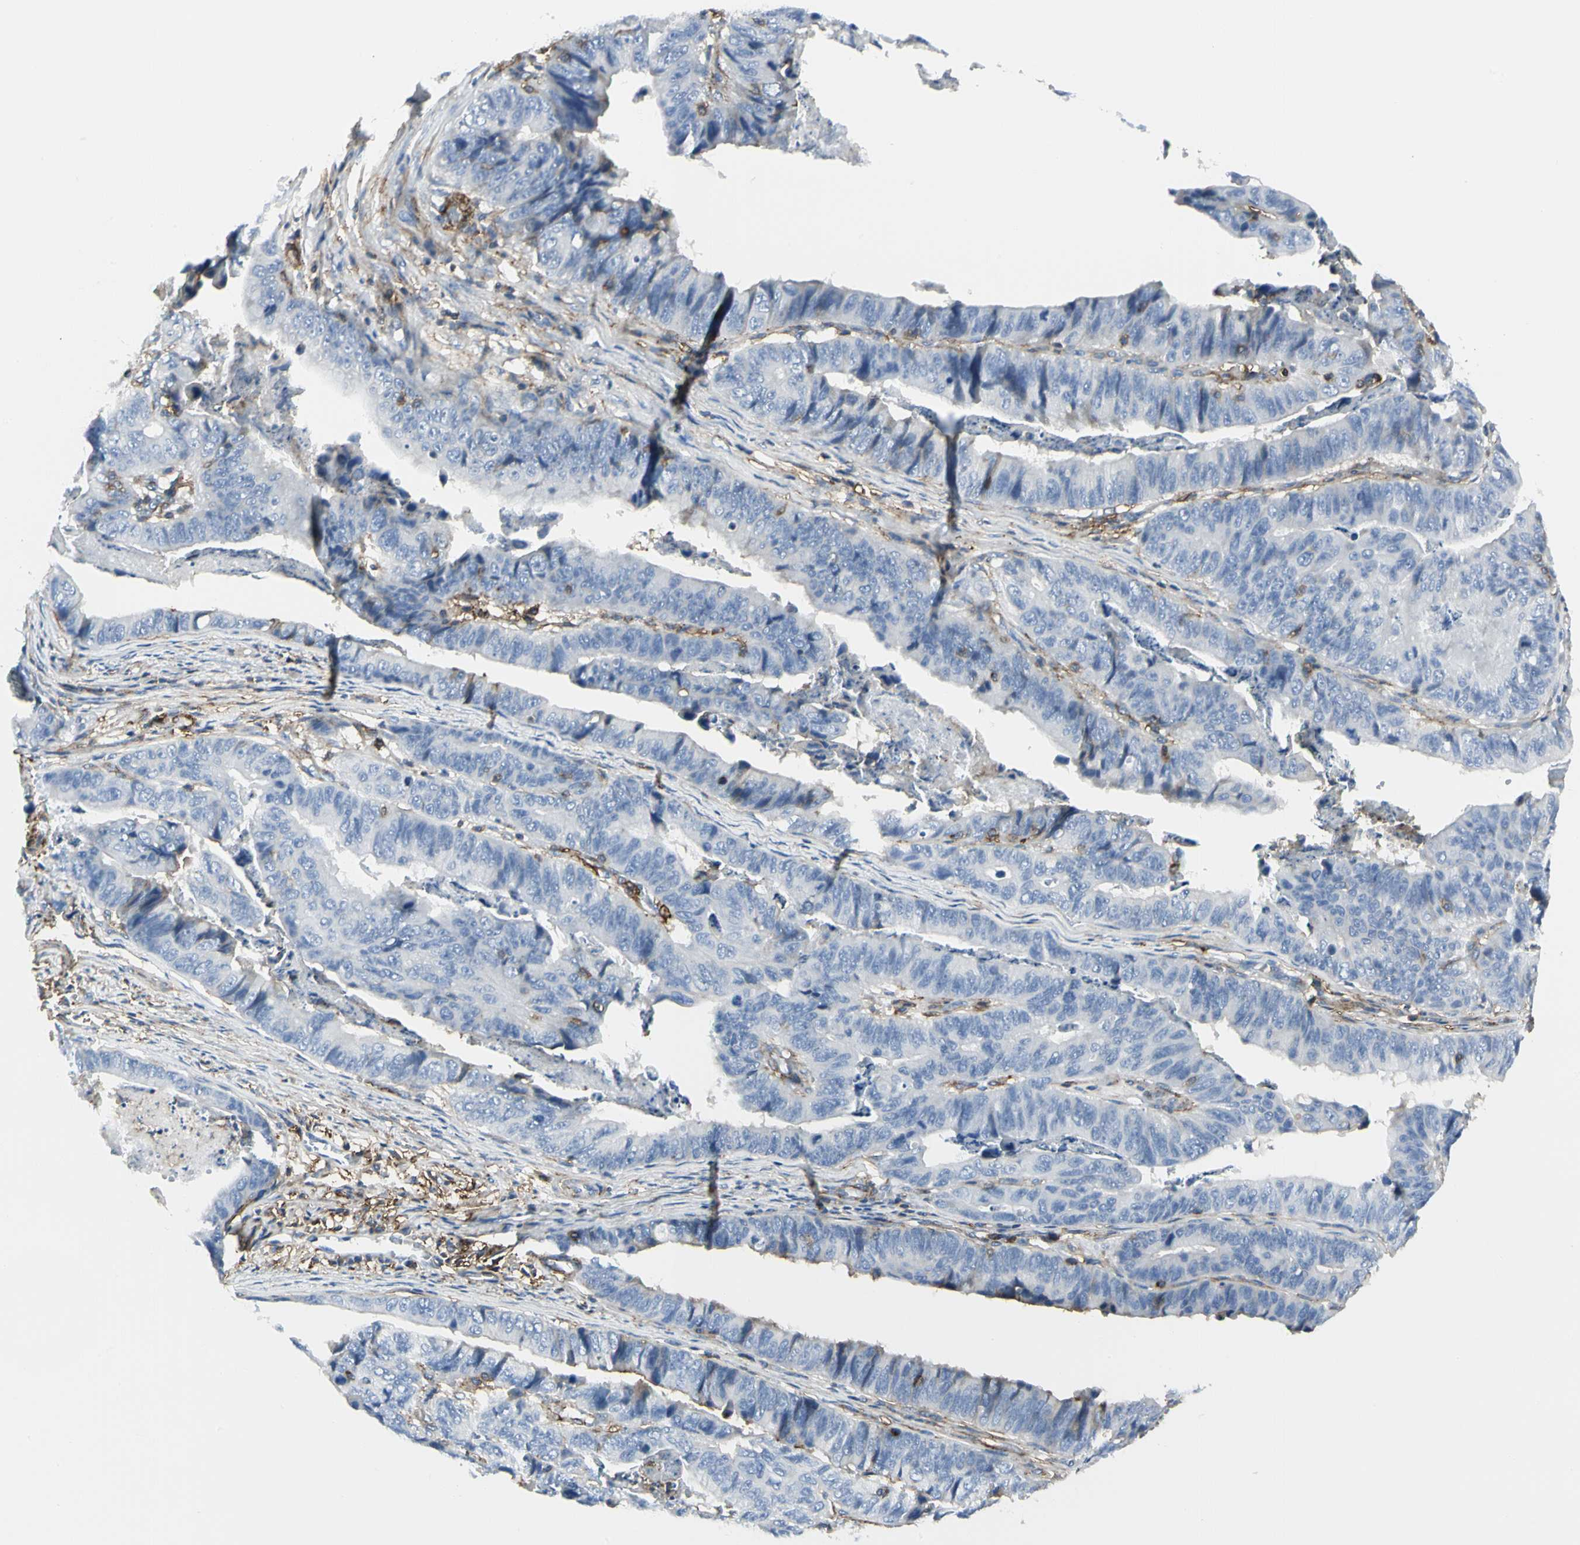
{"staining": {"intensity": "negative", "quantity": "none", "location": "none"}, "tissue": "stomach cancer", "cell_type": "Tumor cells", "image_type": "cancer", "snomed": [{"axis": "morphology", "description": "Adenocarcinoma, NOS"}, {"axis": "topography", "description": "Stomach, lower"}], "caption": "Protein analysis of stomach cancer shows no significant staining in tumor cells. (IHC, brightfield microscopy, high magnification).", "gene": "CLEC2B", "patient": {"sex": "male", "age": 77}}